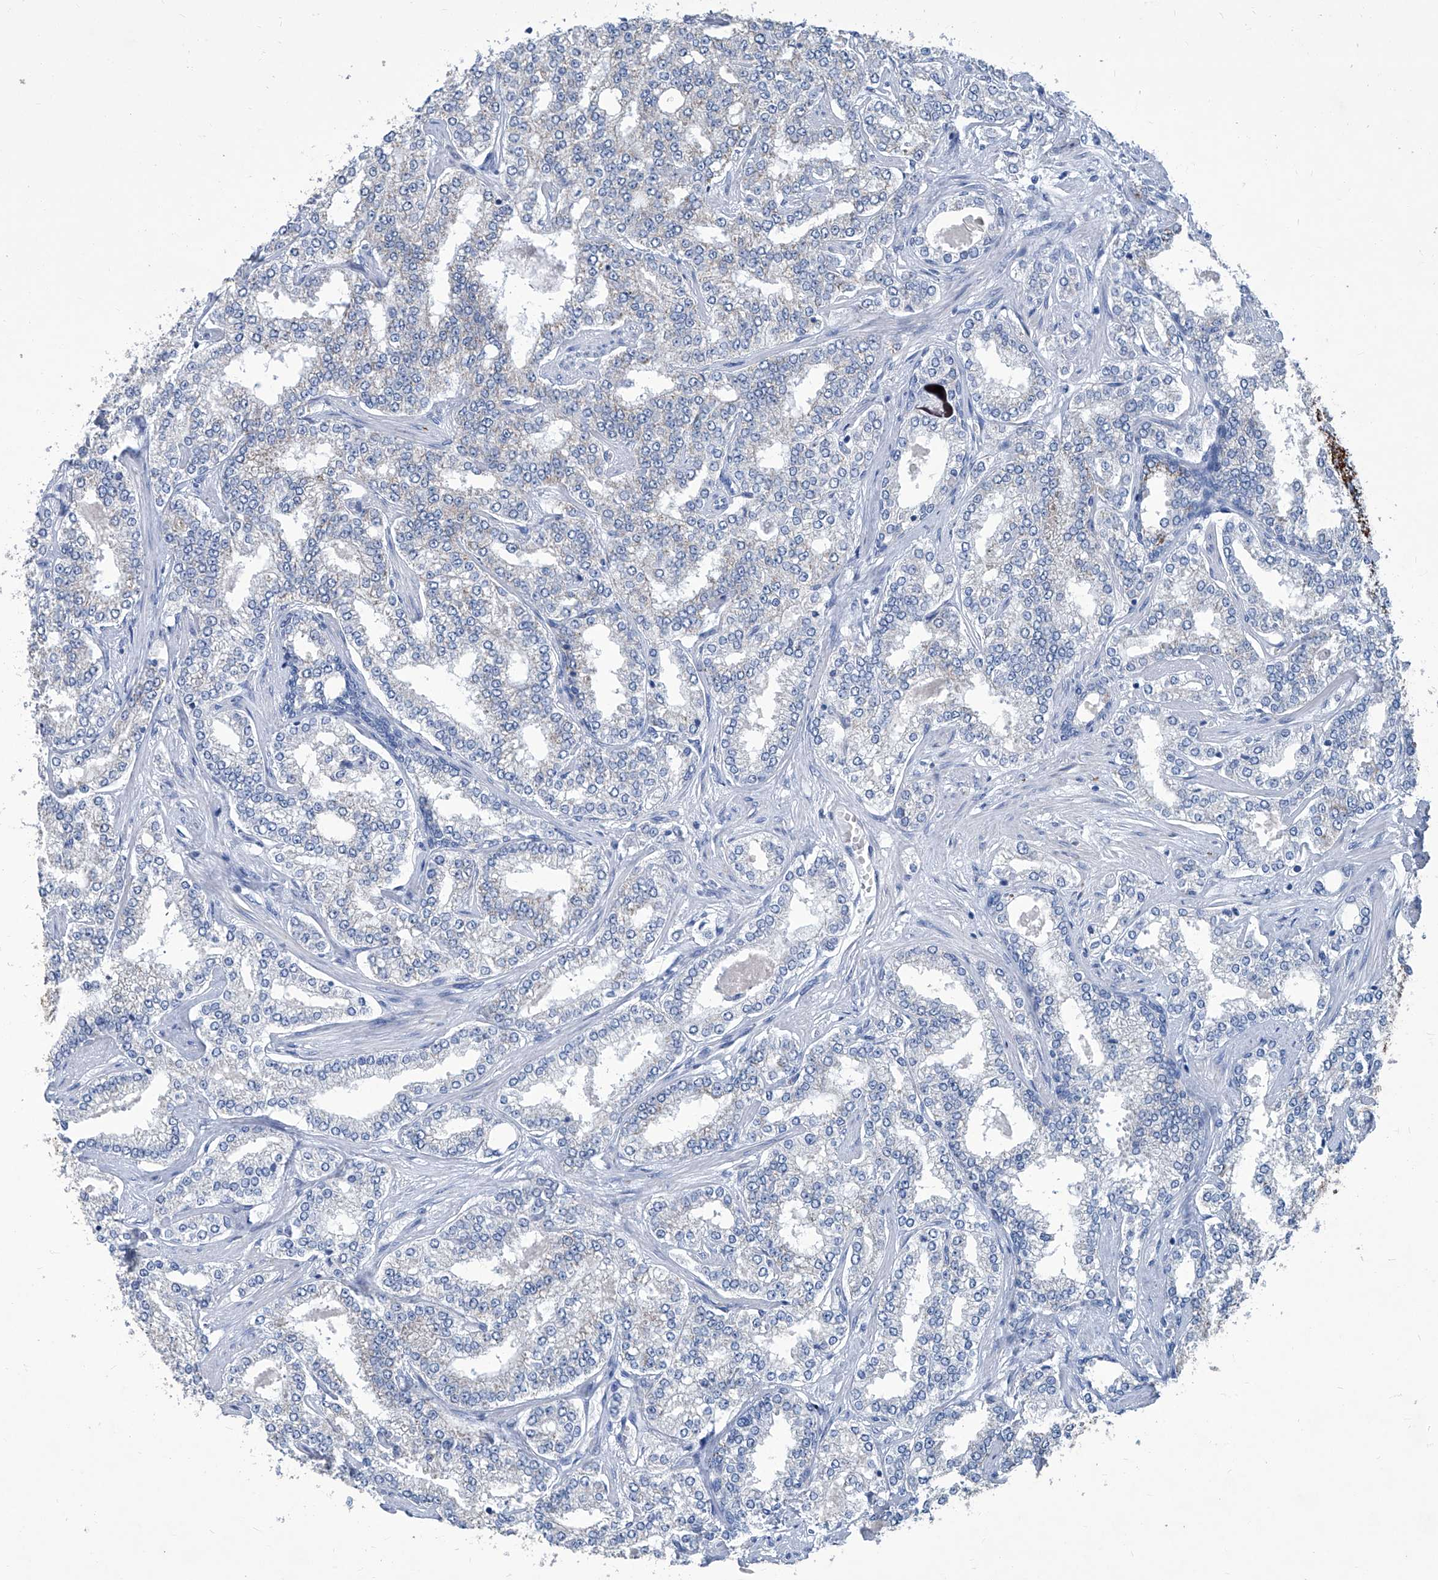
{"staining": {"intensity": "negative", "quantity": "none", "location": "none"}, "tissue": "prostate cancer", "cell_type": "Tumor cells", "image_type": "cancer", "snomed": [{"axis": "morphology", "description": "Normal tissue, NOS"}, {"axis": "morphology", "description": "Adenocarcinoma, High grade"}, {"axis": "topography", "description": "Prostate"}], "caption": "An image of human high-grade adenocarcinoma (prostate) is negative for staining in tumor cells.", "gene": "MTARC1", "patient": {"sex": "male", "age": 83}}